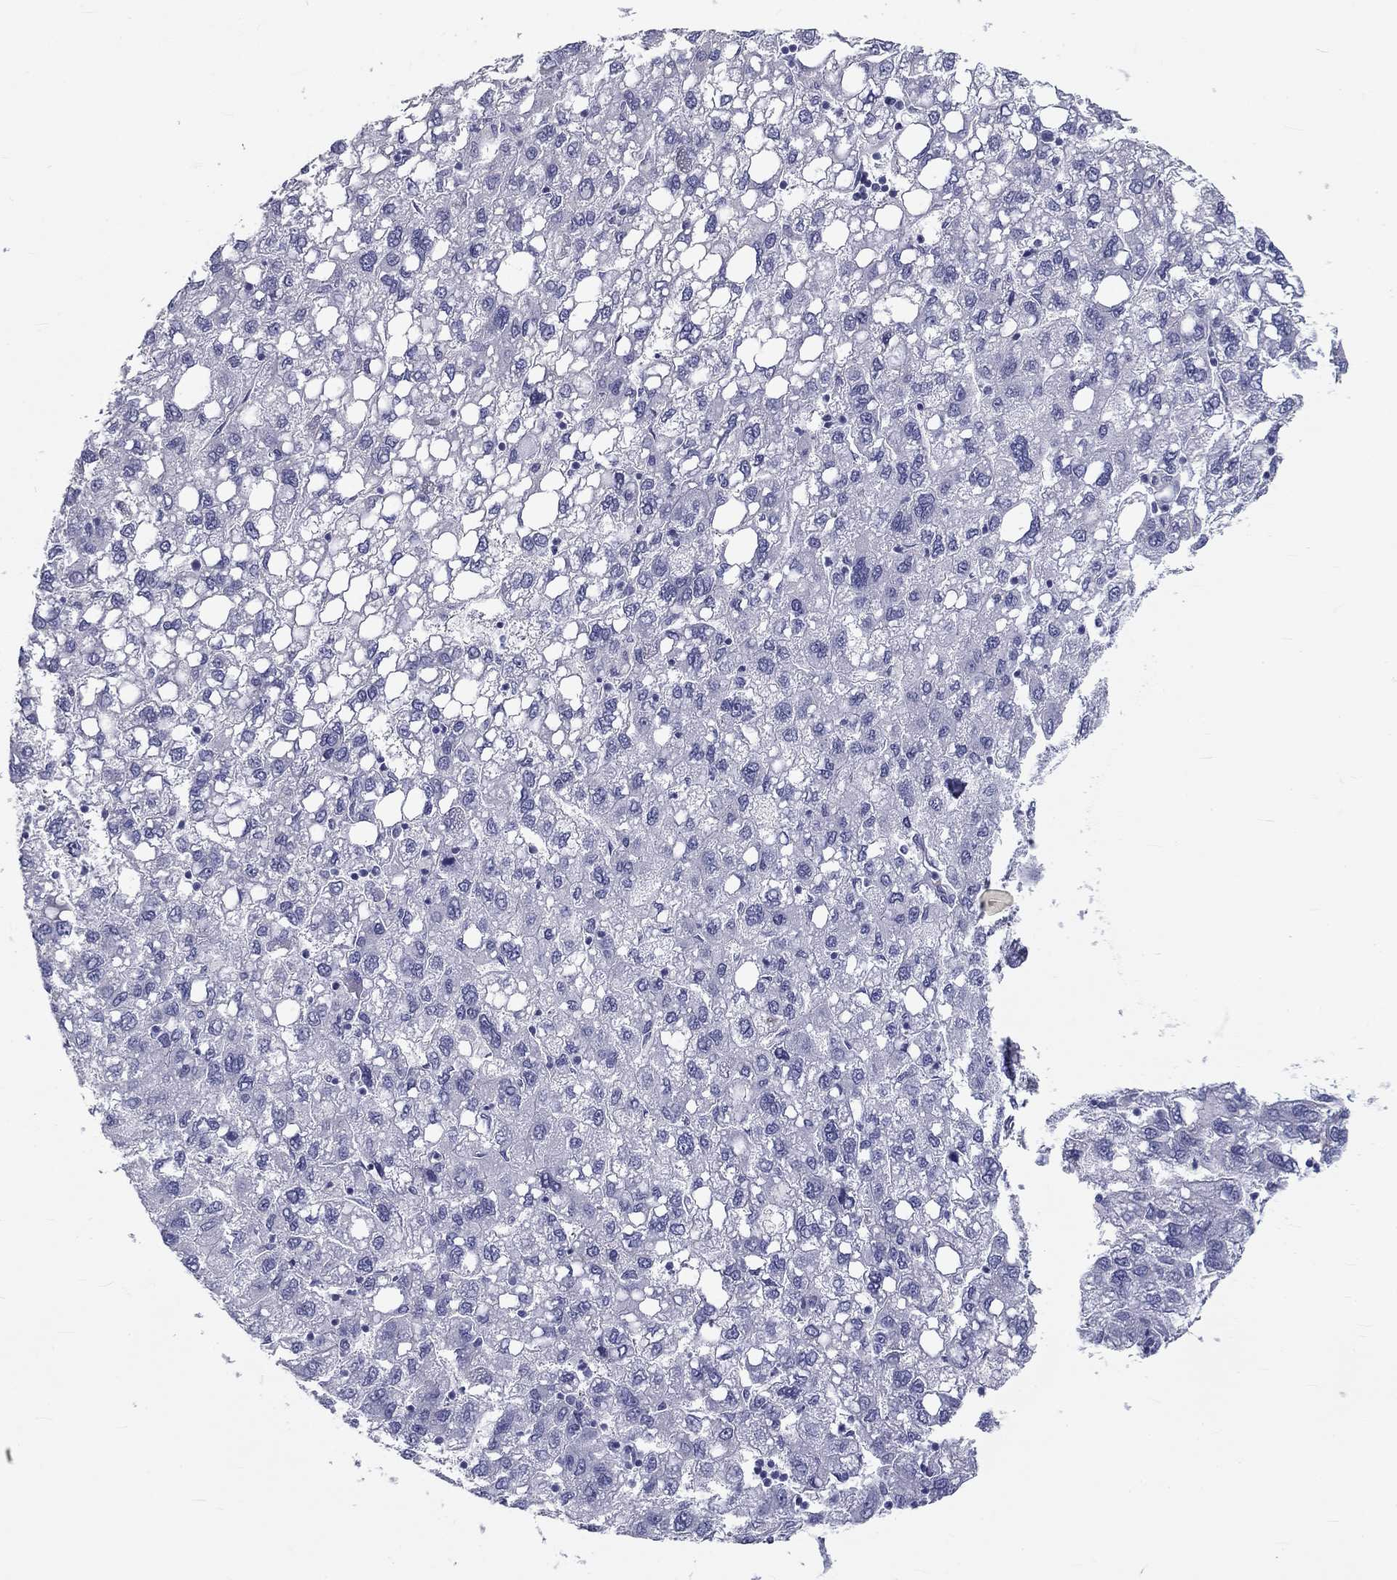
{"staining": {"intensity": "negative", "quantity": "none", "location": "none"}, "tissue": "liver cancer", "cell_type": "Tumor cells", "image_type": "cancer", "snomed": [{"axis": "morphology", "description": "Carcinoma, Hepatocellular, NOS"}, {"axis": "topography", "description": "Liver"}], "caption": "Tumor cells show no significant protein positivity in liver cancer.", "gene": "DNALI1", "patient": {"sex": "female", "age": 82}}